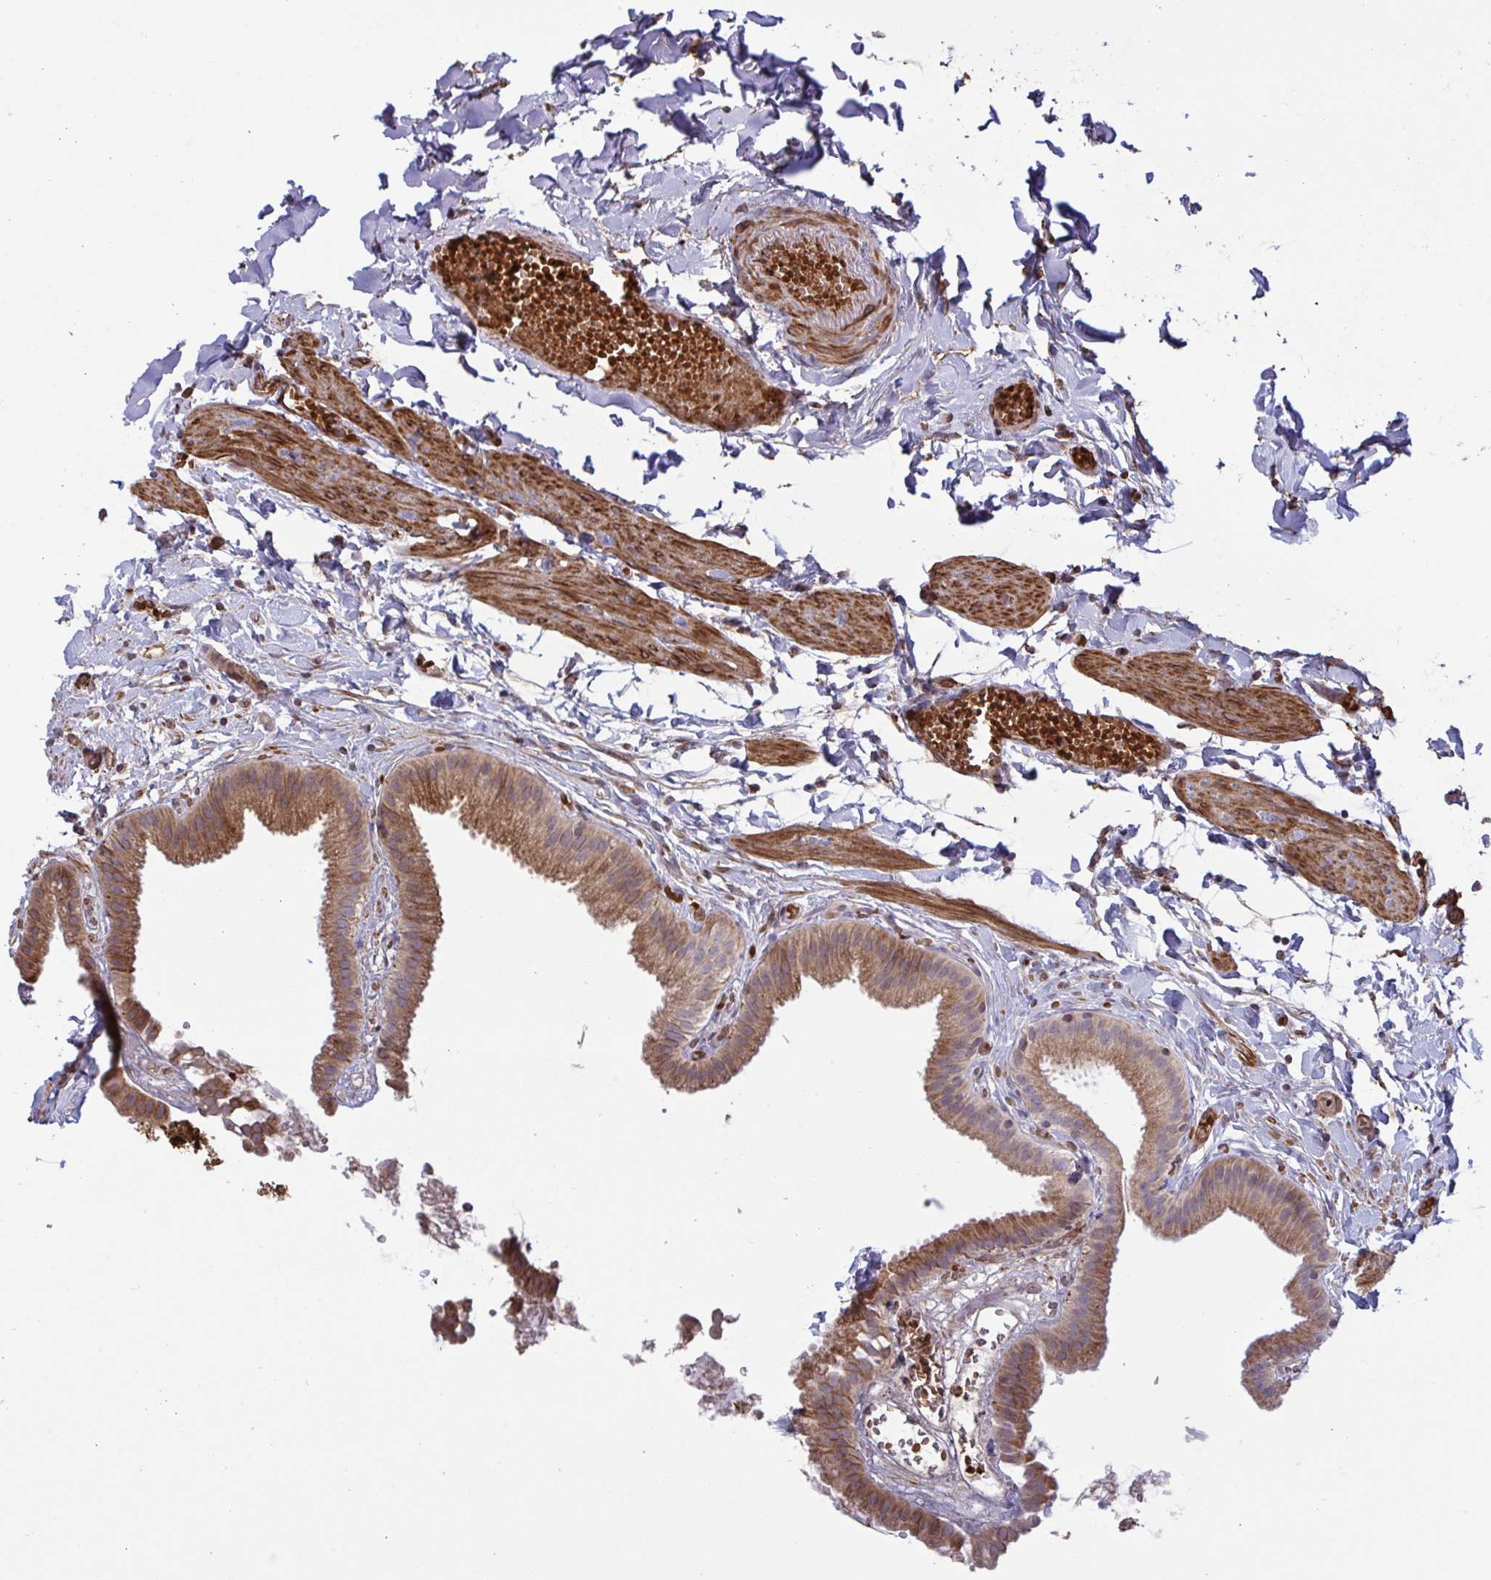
{"staining": {"intensity": "moderate", "quantity": "25%-75%", "location": "cytoplasmic/membranous"}, "tissue": "gallbladder", "cell_type": "Glandular cells", "image_type": "normal", "snomed": [{"axis": "morphology", "description": "Normal tissue, NOS"}, {"axis": "topography", "description": "Gallbladder"}], "caption": "Immunohistochemical staining of normal gallbladder displays moderate cytoplasmic/membranous protein expression in about 25%-75% of glandular cells.", "gene": "IL1R1", "patient": {"sex": "female", "age": 63}}